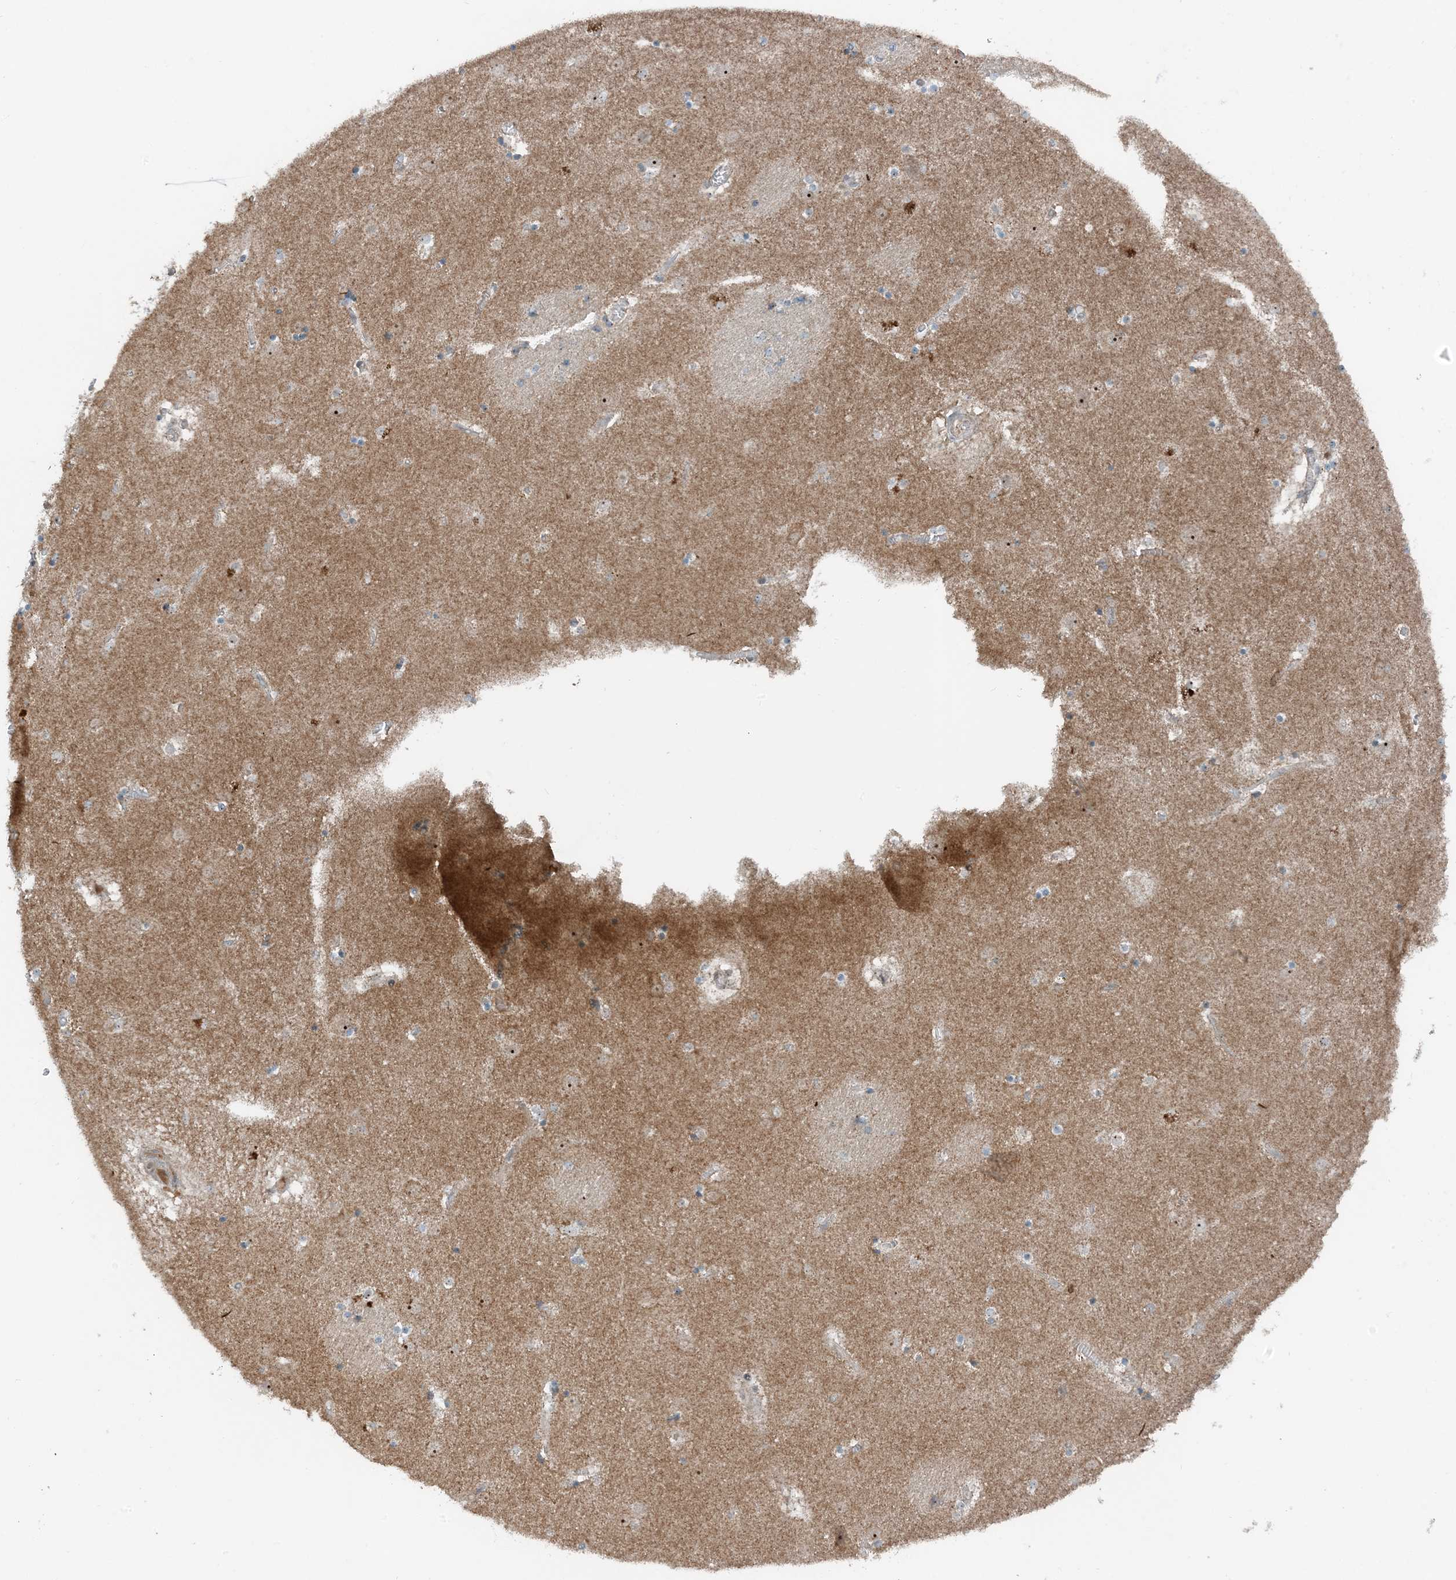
{"staining": {"intensity": "negative", "quantity": "none", "location": "none"}, "tissue": "caudate", "cell_type": "Glial cells", "image_type": "normal", "snomed": [{"axis": "morphology", "description": "Normal tissue, NOS"}, {"axis": "topography", "description": "Lateral ventricle wall"}], "caption": "Immunohistochemistry micrograph of normal caudate: caudate stained with DAB exhibits no significant protein staining in glial cells.", "gene": "MITD1", "patient": {"sex": "male", "age": 70}}